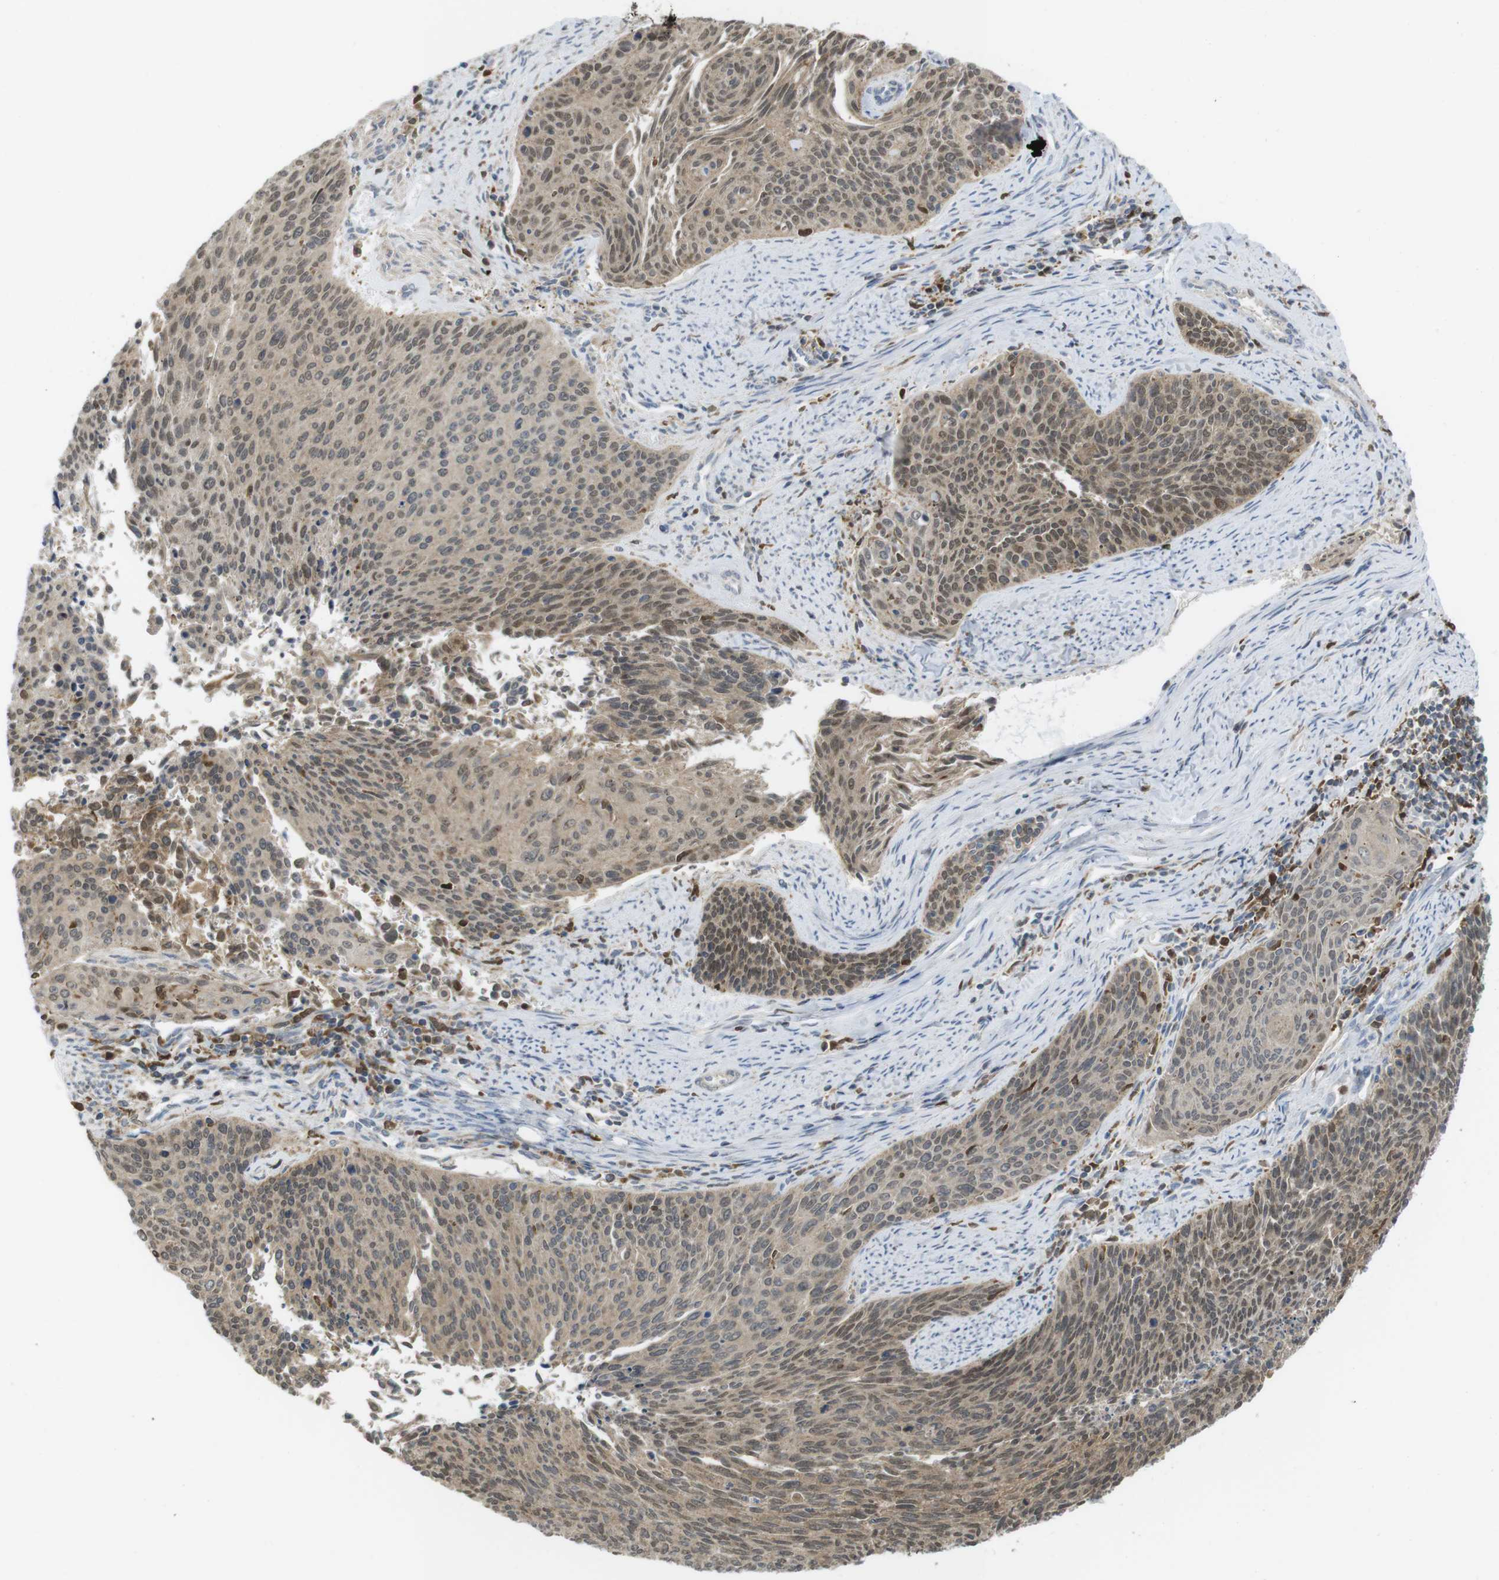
{"staining": {"intensity": "weak", "quantity": ">75%", "location": "cytoplasmic/membranous"}, "tissue": "cervical cancer", "cell_type": "Tumor cells", "image_type": "cancer", "snomed": [{"axis": "morphology", "description": "Squamous cell carcinoma, NOS"}, {"axis": "topography", "description": "Cervix"}], "caption": "IHC histopathology image of neoplastic tissue: cervical squamous cell carcinoma stained using immunohistochemistry (IHC) exhibits low levels of weak protein expression localized specifically in the cytoplasmic/membranous of tumor cells, appearing as a cytoplasmic/membranous brown color.", "gene": "PRKCD", "patient": {"sex": "female", "age": 55}}